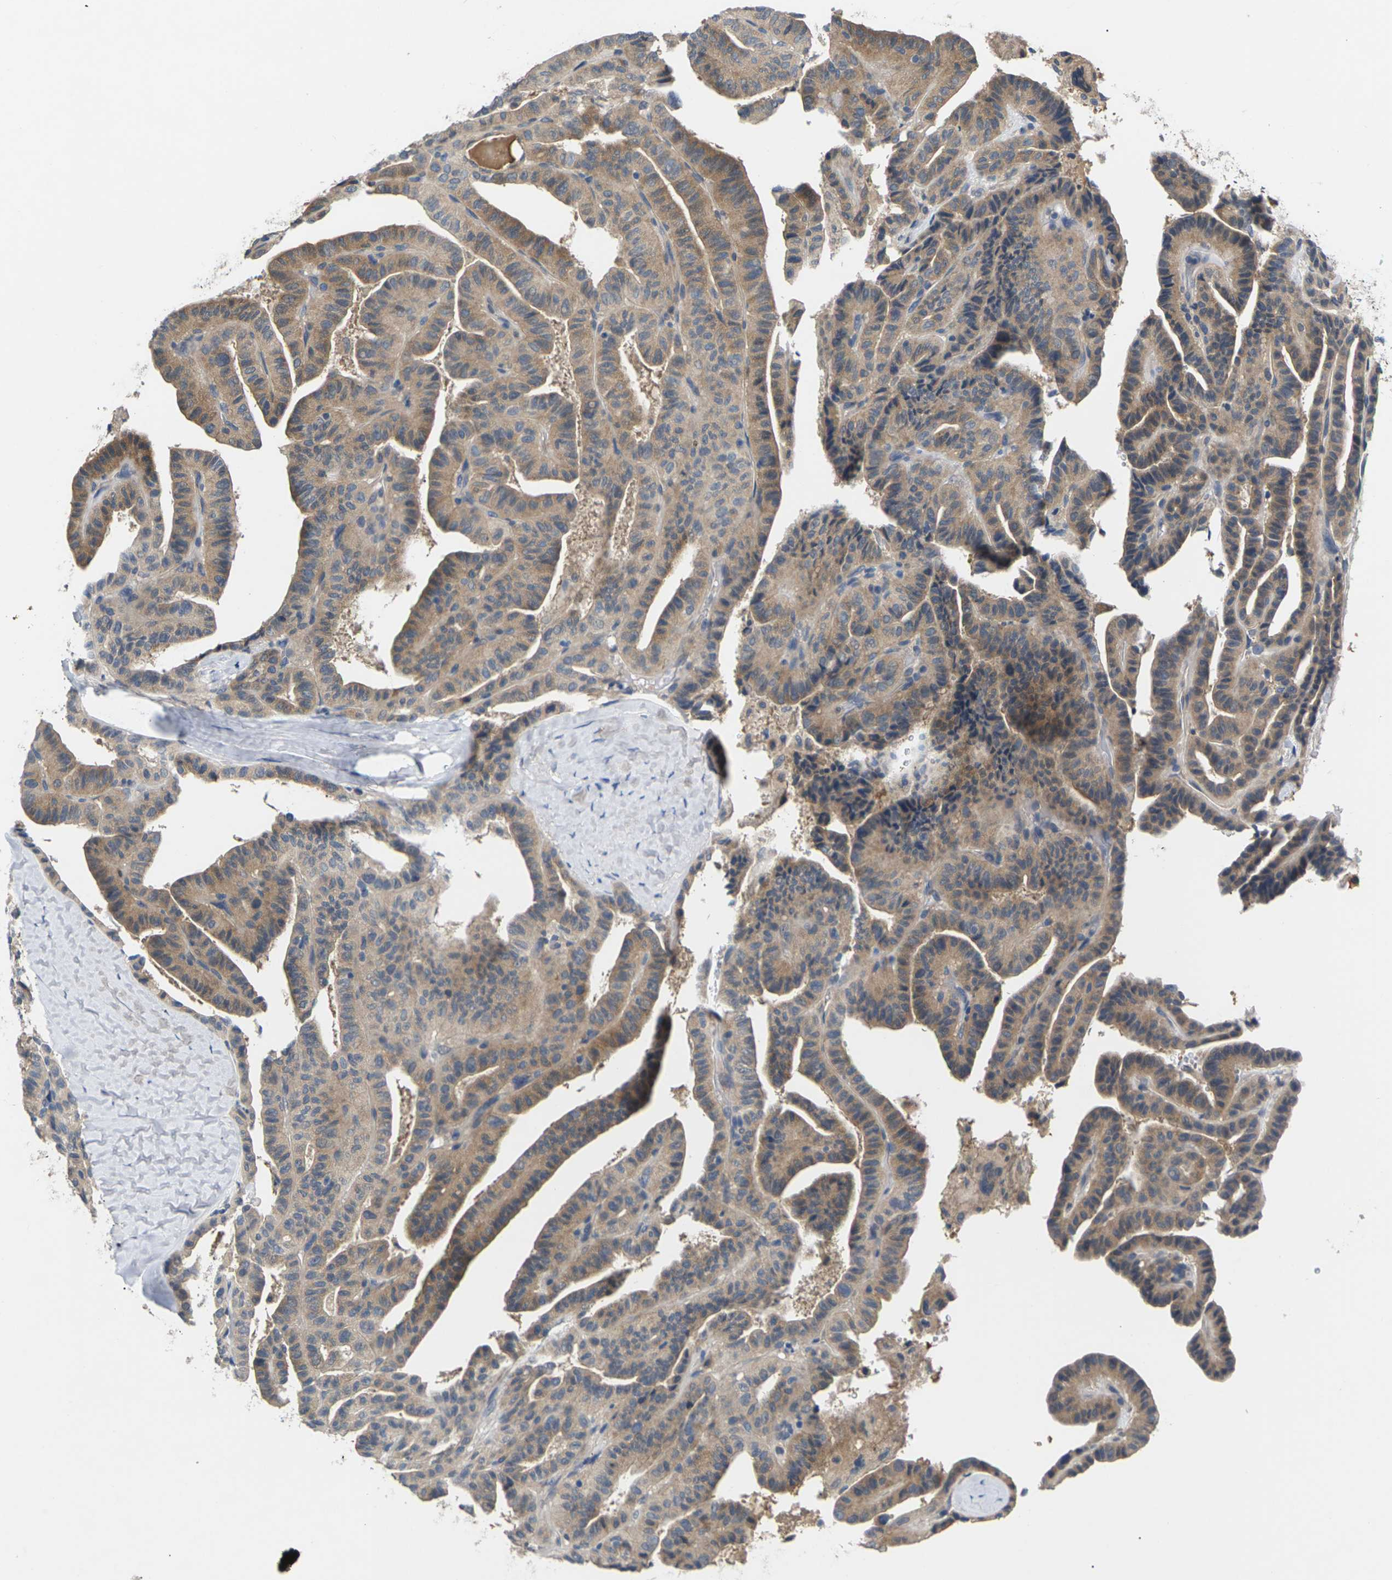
{"staining": {"intensity": "weak", "quantity": ">75%", "location": "cytoplasmic/membranous"}, "tissue": "thyroid cancer", "cell_type": "Tumor cells", "image_type": "cancer", "snomed": [{"axis": "morphology", "description": "Papillary adenocarcinoma, NOS"}, {"axis": "topography", "description": "Thyroid gland"}], "caption": "A brown stain shows weak cytoplasmic/membranous staining of a protein in thyroid cancer tumor cells. The staining was performed using DAB (3,3'-diaminobenzidine), with brown indicating positive protein expression. Nuclei are stained blue with hematoxylin.", "gene": "SLC2A2", "patient": {"sex": "male", "age": 77}}